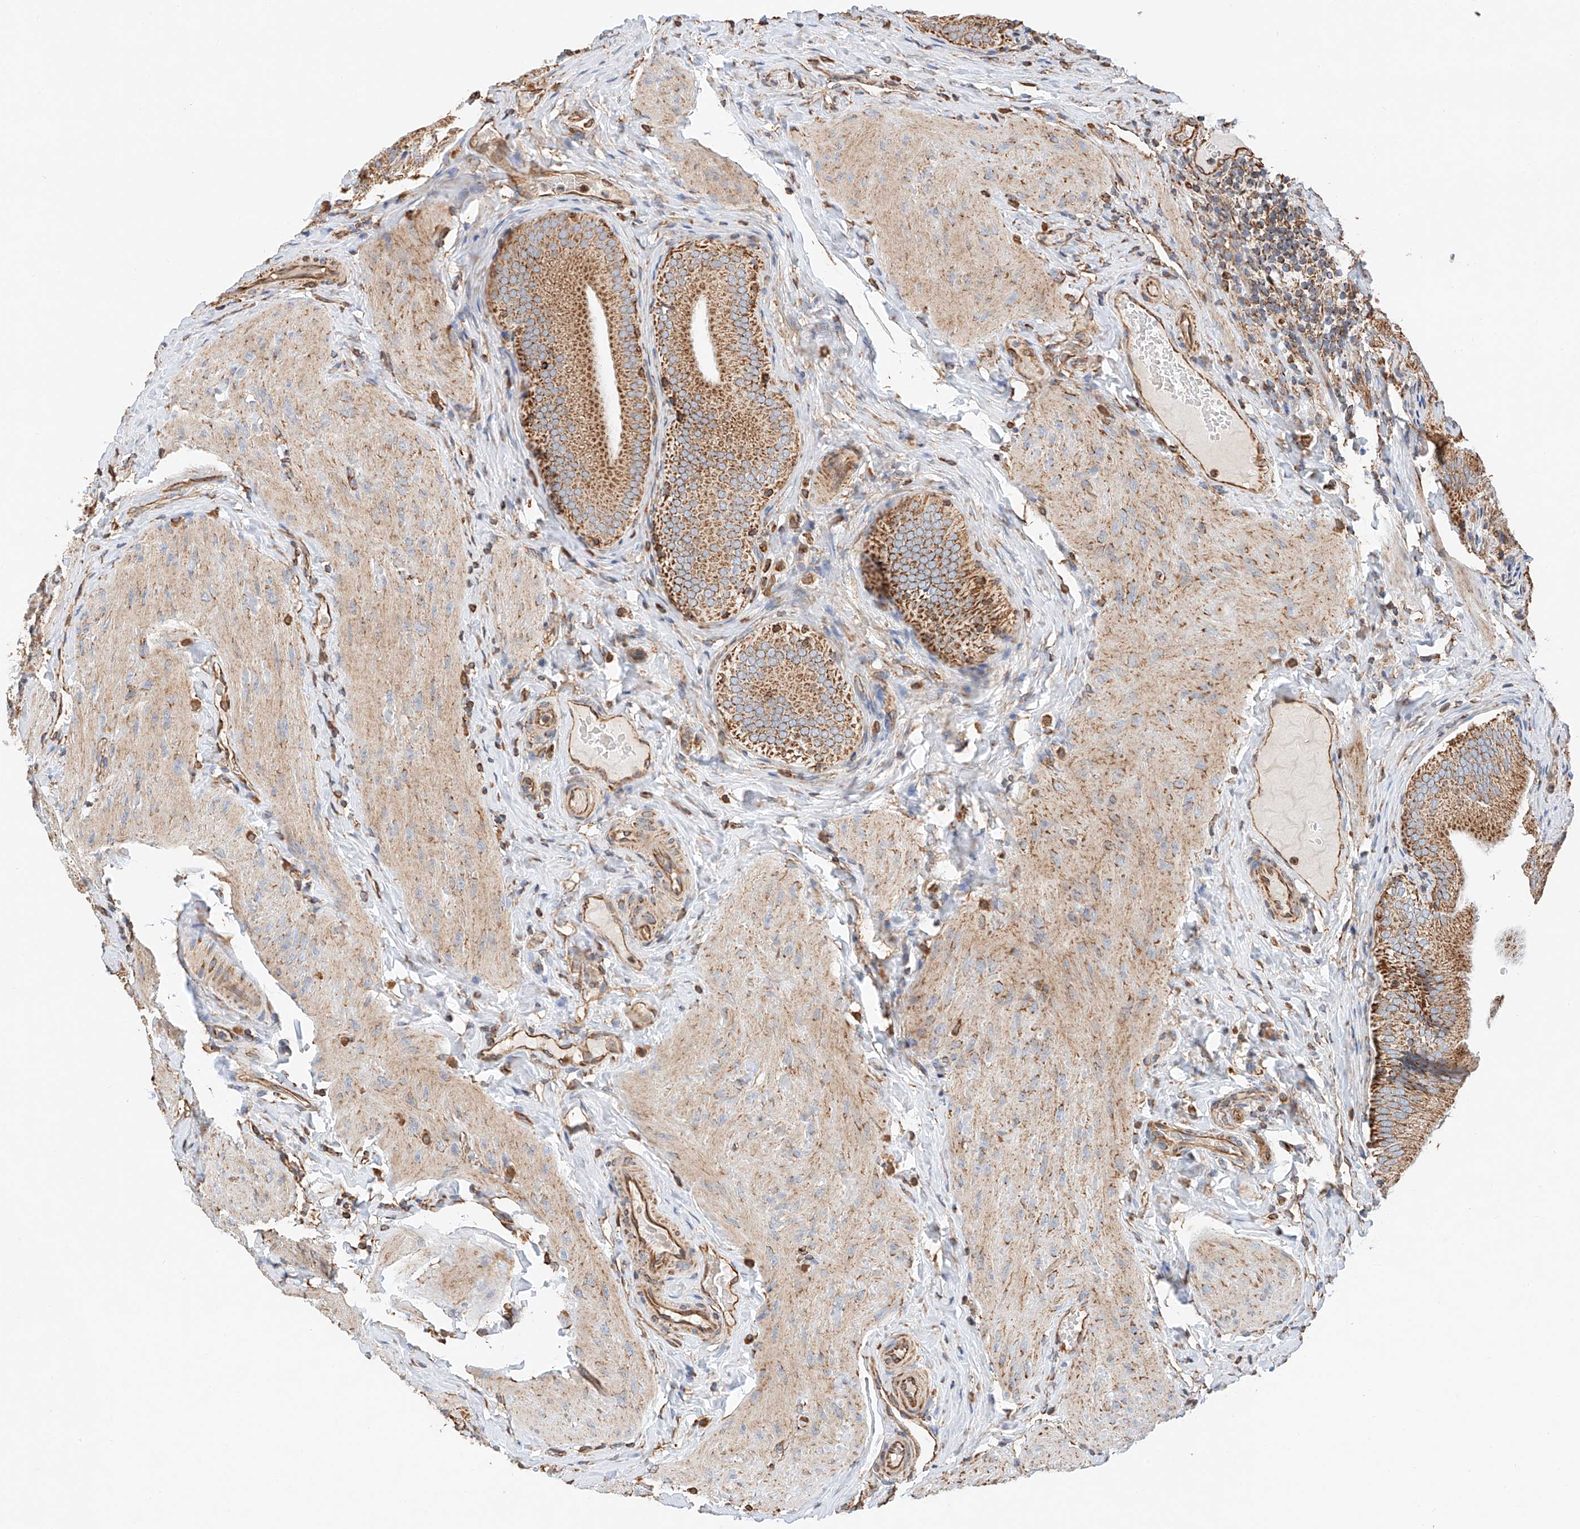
{"staining": {"intensity": "moderate", "quantity": ">75%", "location": "cytoplasmic/membranous"}, "tissue": "gallbladder", "cell_type": "Glandular cells", "image_type": "normal", "snomed": [{"axis": "morphology", "description": "Normal tissue, NOS"}, {"axis": "topography", "description": "Gallbladder"}], "caption": "Moderate cytoplasmic/membranous protein expression is appreciated in approximately >75% of glandular cells in gallbladder.", "gene": "NDUFV3", "patient": {"sex": "female", "age": 30}}